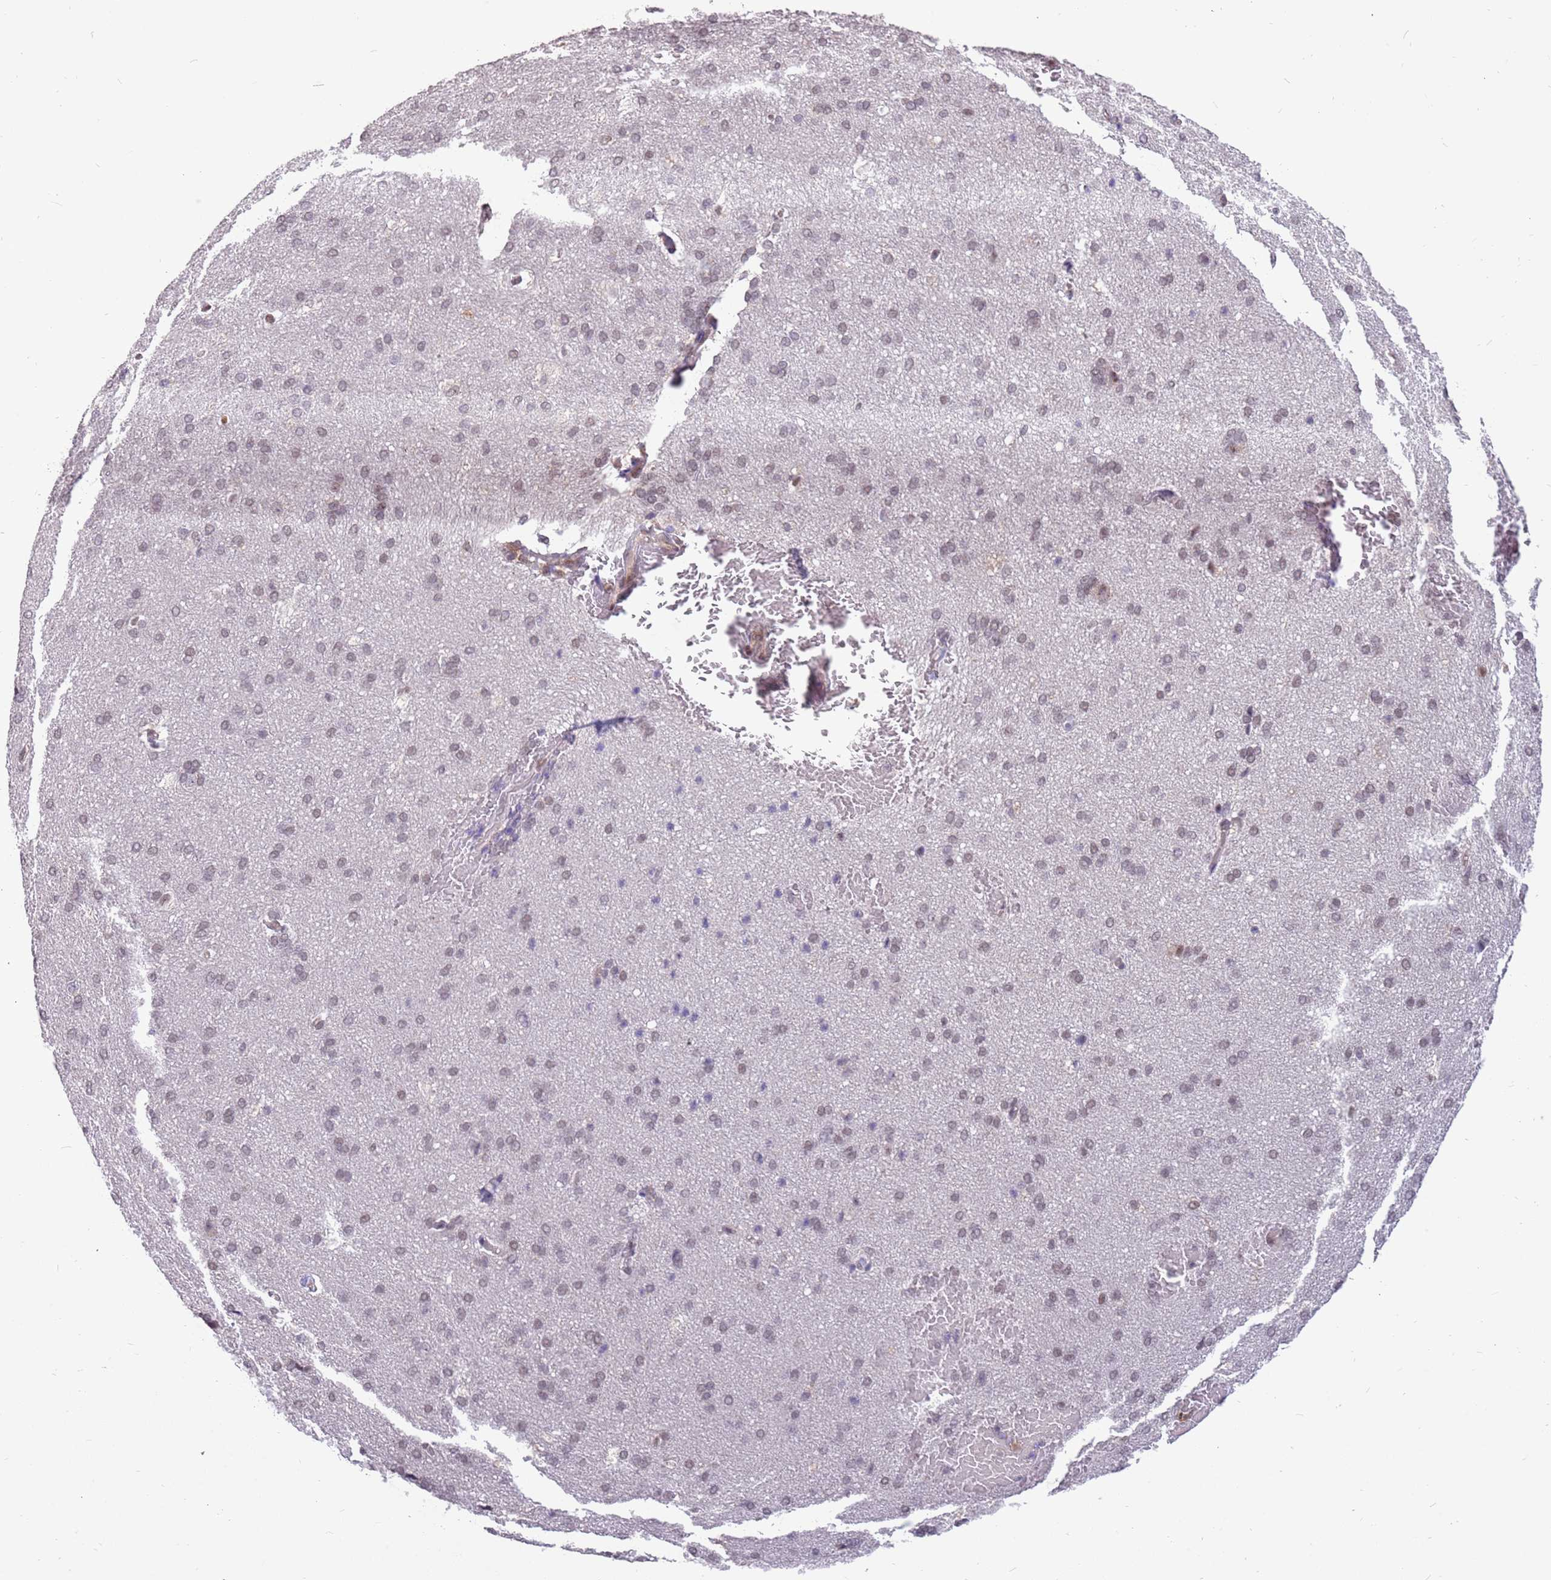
{"staining": {"intensity": "weak", "quantity": ">75%", "location": "nuclear"}, "tissue": "cerebral cortex", "cell_type": "Endothelial cells", "image_type": "normal", "snomed": [{"axis": "morphology", "description": "Normal tissue, NOS"}, {"axis": "topography", "description": "Cerebral cortex"}], "caption": "High-magnification brightfield microscopy of benign cerebral cortex stained with DAB (3,3'-diaminobenzidine) (brown) and counterstained with hematoxylin (blue). endothelial cells exhibit weak nuclear positivity is present in approximately>75% of cells.", "gene": "GBP2", "patient": {"sex": "male", "age": 62}}